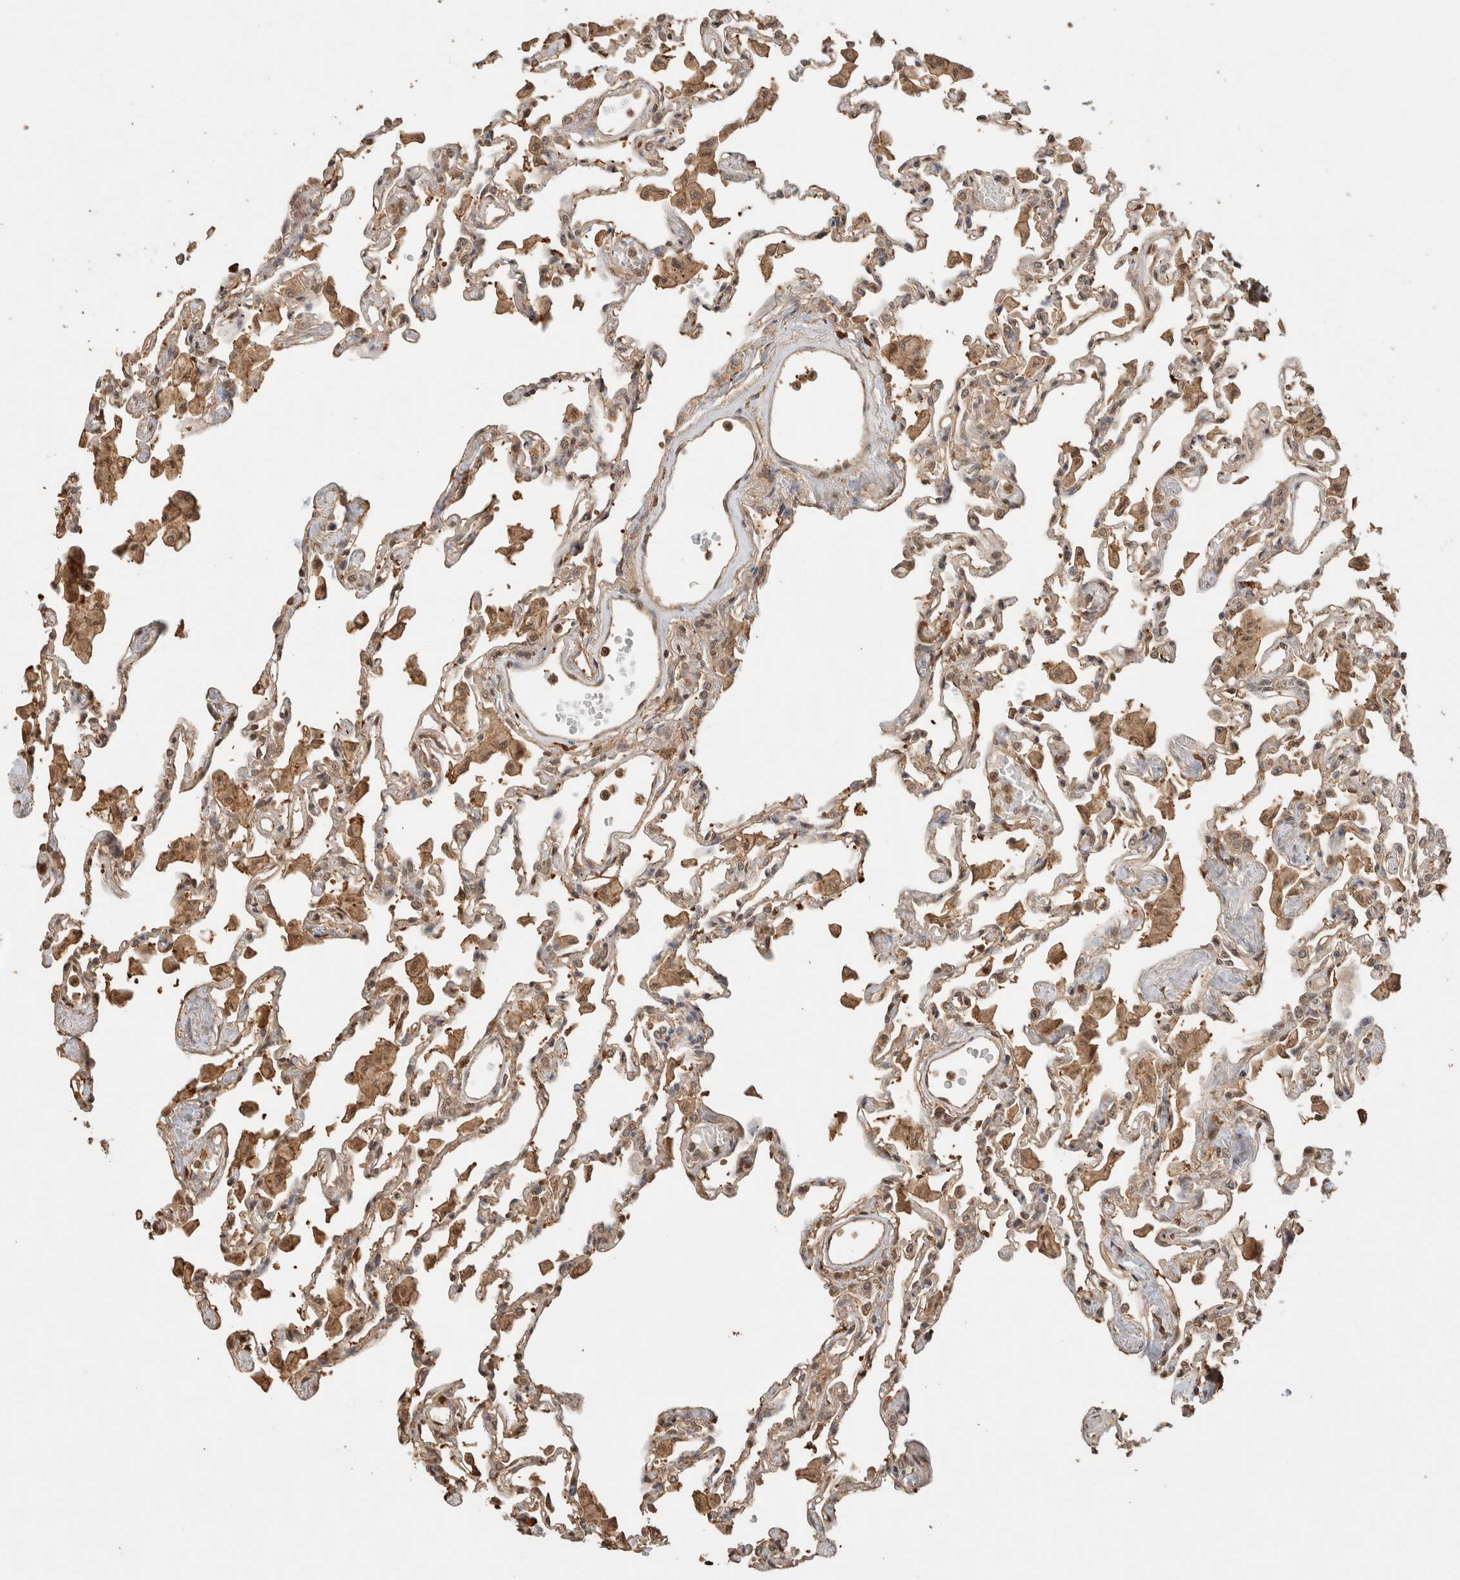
{"staining": {"intensity": "weak", "quantity": "25%-75%", "location": "nuclear"}, "tissue": "lung", "cell_type": "Alveolar cells", "image_type": "normal", "snomed": [{"axis": "morphology", "description": "Normal tissue, NOS"}, {"axis": "topography", "description": "Bronchus"}, {"axis": "topography", "description": "Lung"}], "caption": "Protein expression analysis of benign lung exhibits weak nuclear staining in approximately 25%-75% of alveolar cells.", "gene": "YWHAH", "patient": {"sex": "female", "age": 49}}